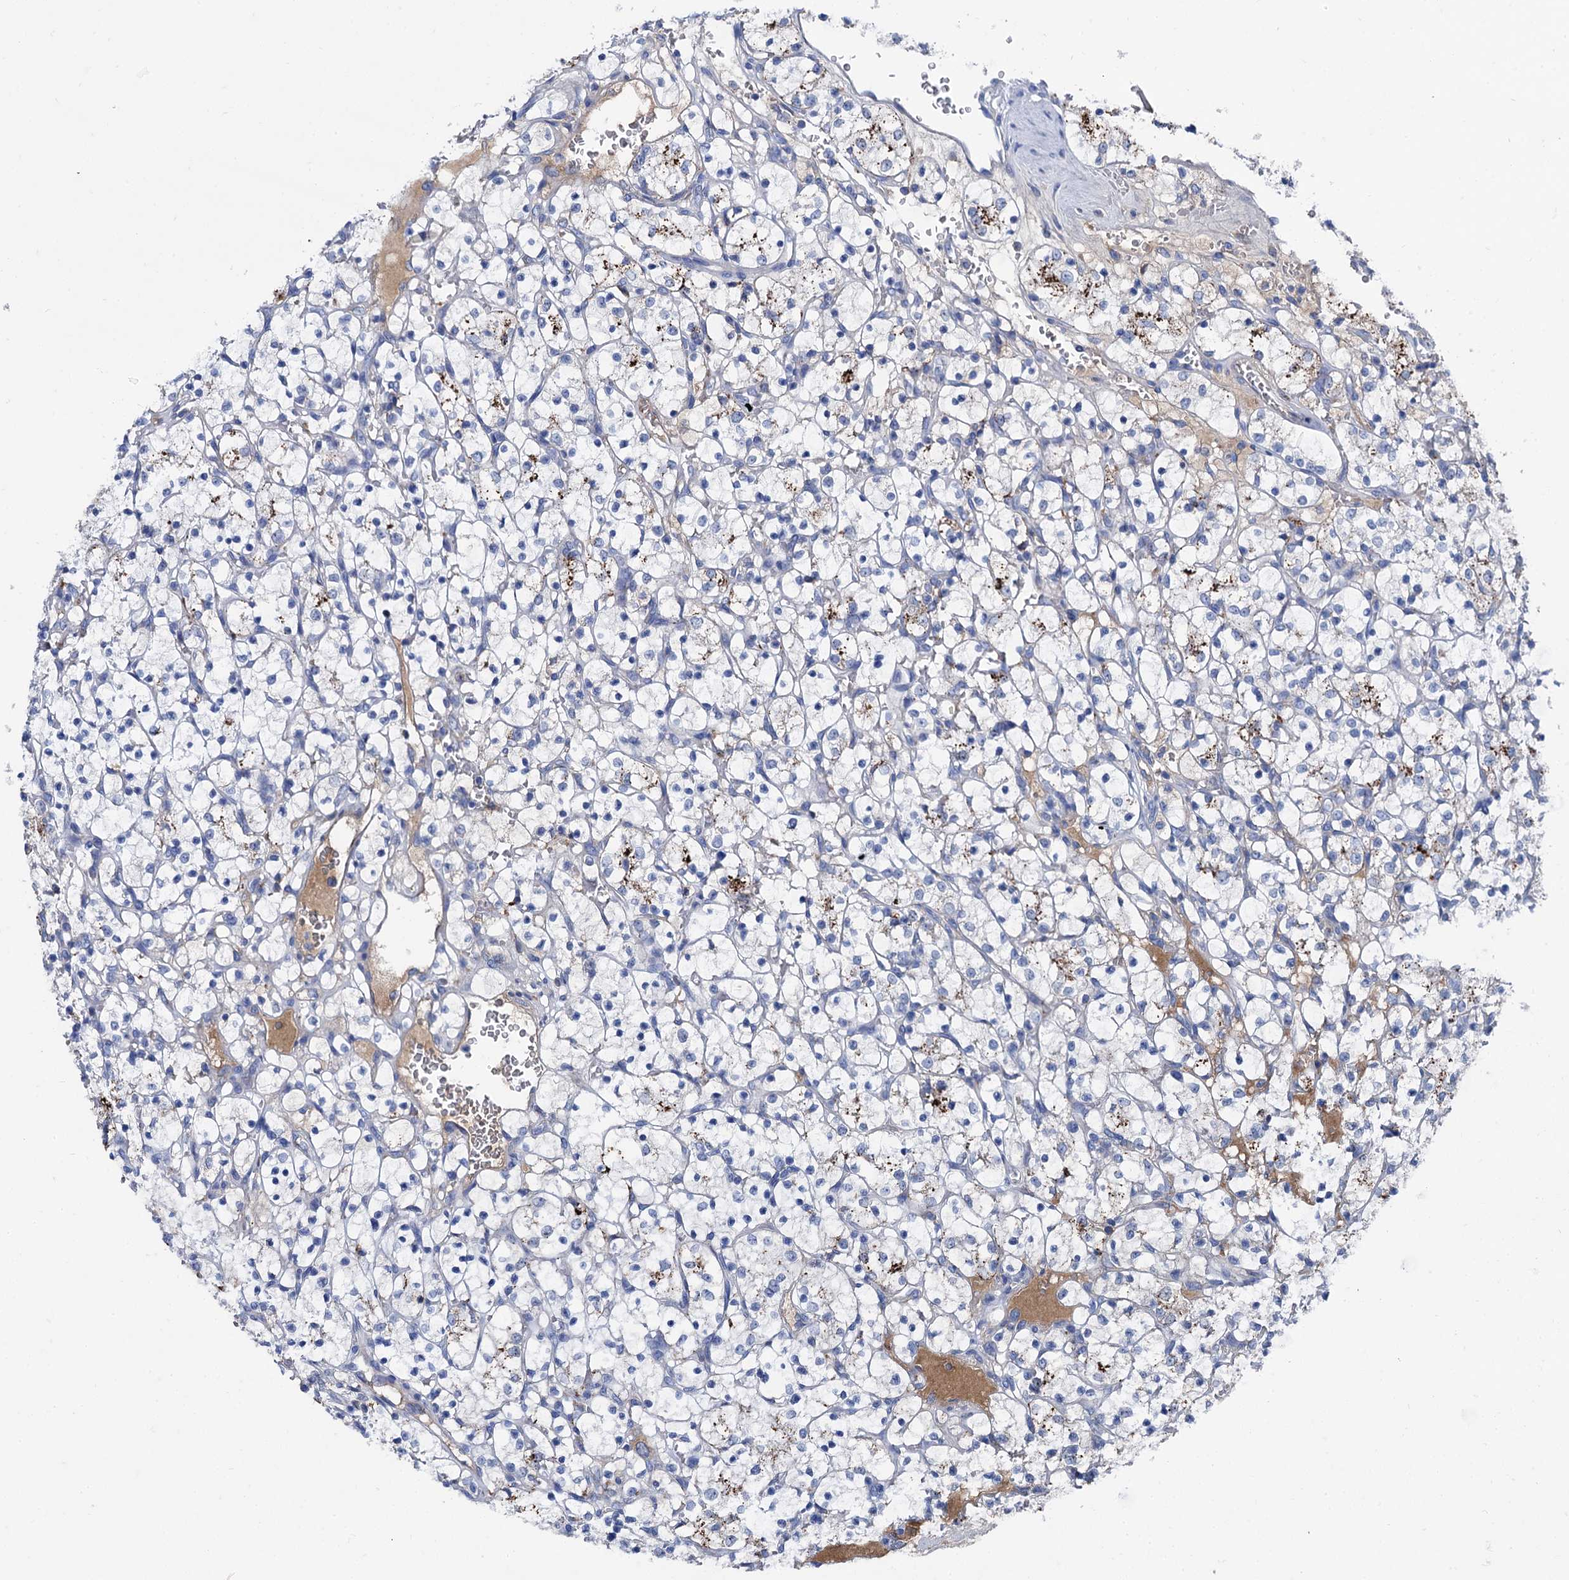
{"staining": {"intensity": "strong", "quantity": "<25%", "location": "cytoplasmic/membranous"}, "tissue": "renal cancer", "cell_type": "Tumor cells", "image_type": "cancer", "snomed": [{"axis": "morphology", "description": "Adenocarcinoma, NOS"}, {"axis": "topography", "description": "Kidney"}], "caption": "The immunohistochemical stain highlights strong cytoplasmic/membranous staining in tumor cells of renal adenocarcinoma tissue.", "gene": "APOD", "patient": {"sex": "female", "age": 69}}